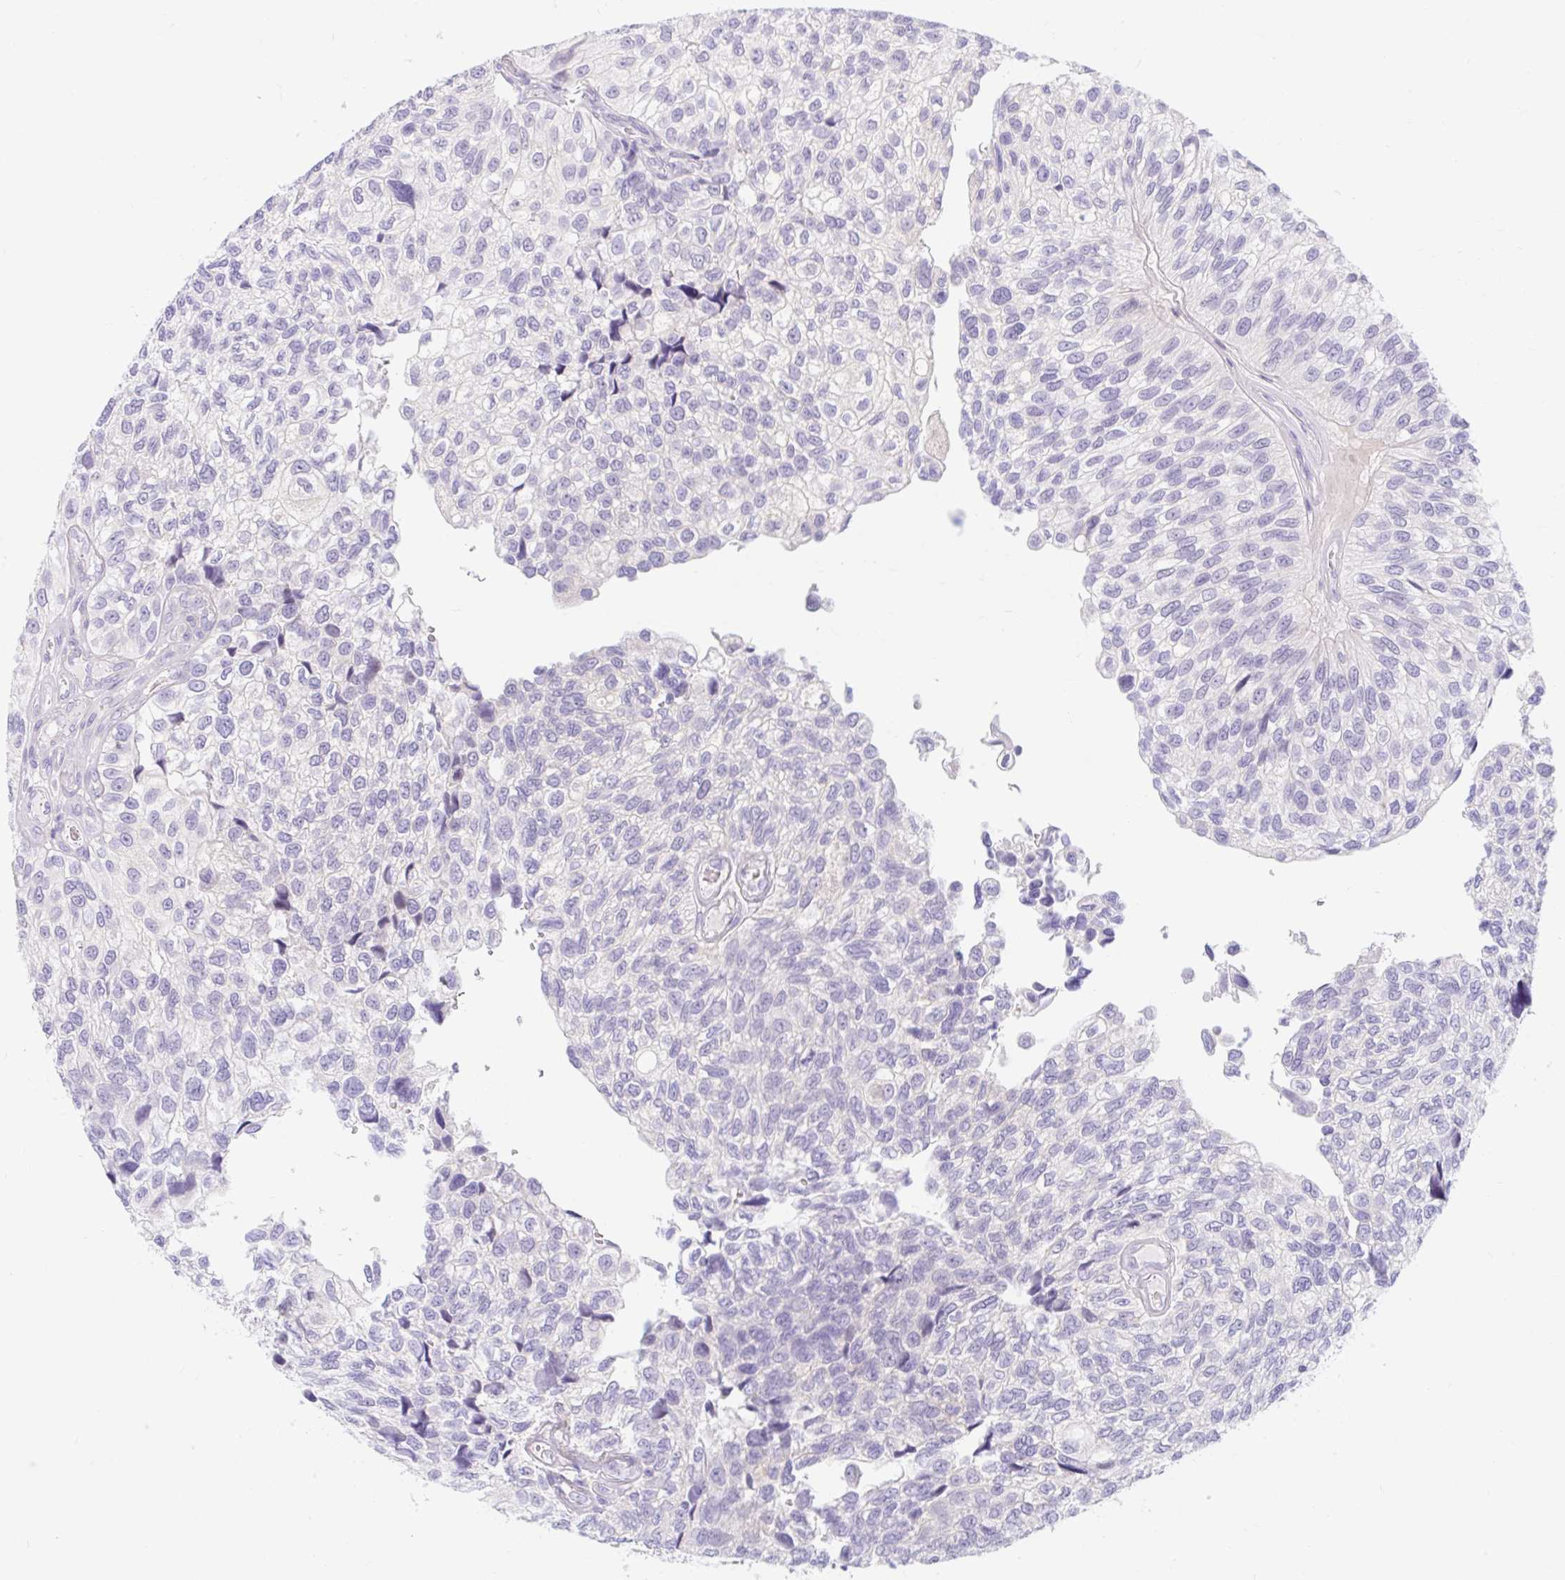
{"staining": {"intensity": "negative", "quantity": "none", "location": "none"}, "tissue": "urothelial cancer", "cell_type": "Tumor cells", "image_type": "cancer", "snomed": [{"axis": "morphology", "description": "Urothelial carcinoma, NOS"}, {"axis": "topography", "description": "Urinary bladder"}], "caption": "This is a histopathology image of immunohistochemistry staining of urothelial cancer, which shows no expression in tumor cells.", "gene": "SLC28A1", "patient": {"sex": "male", "age": 87}}